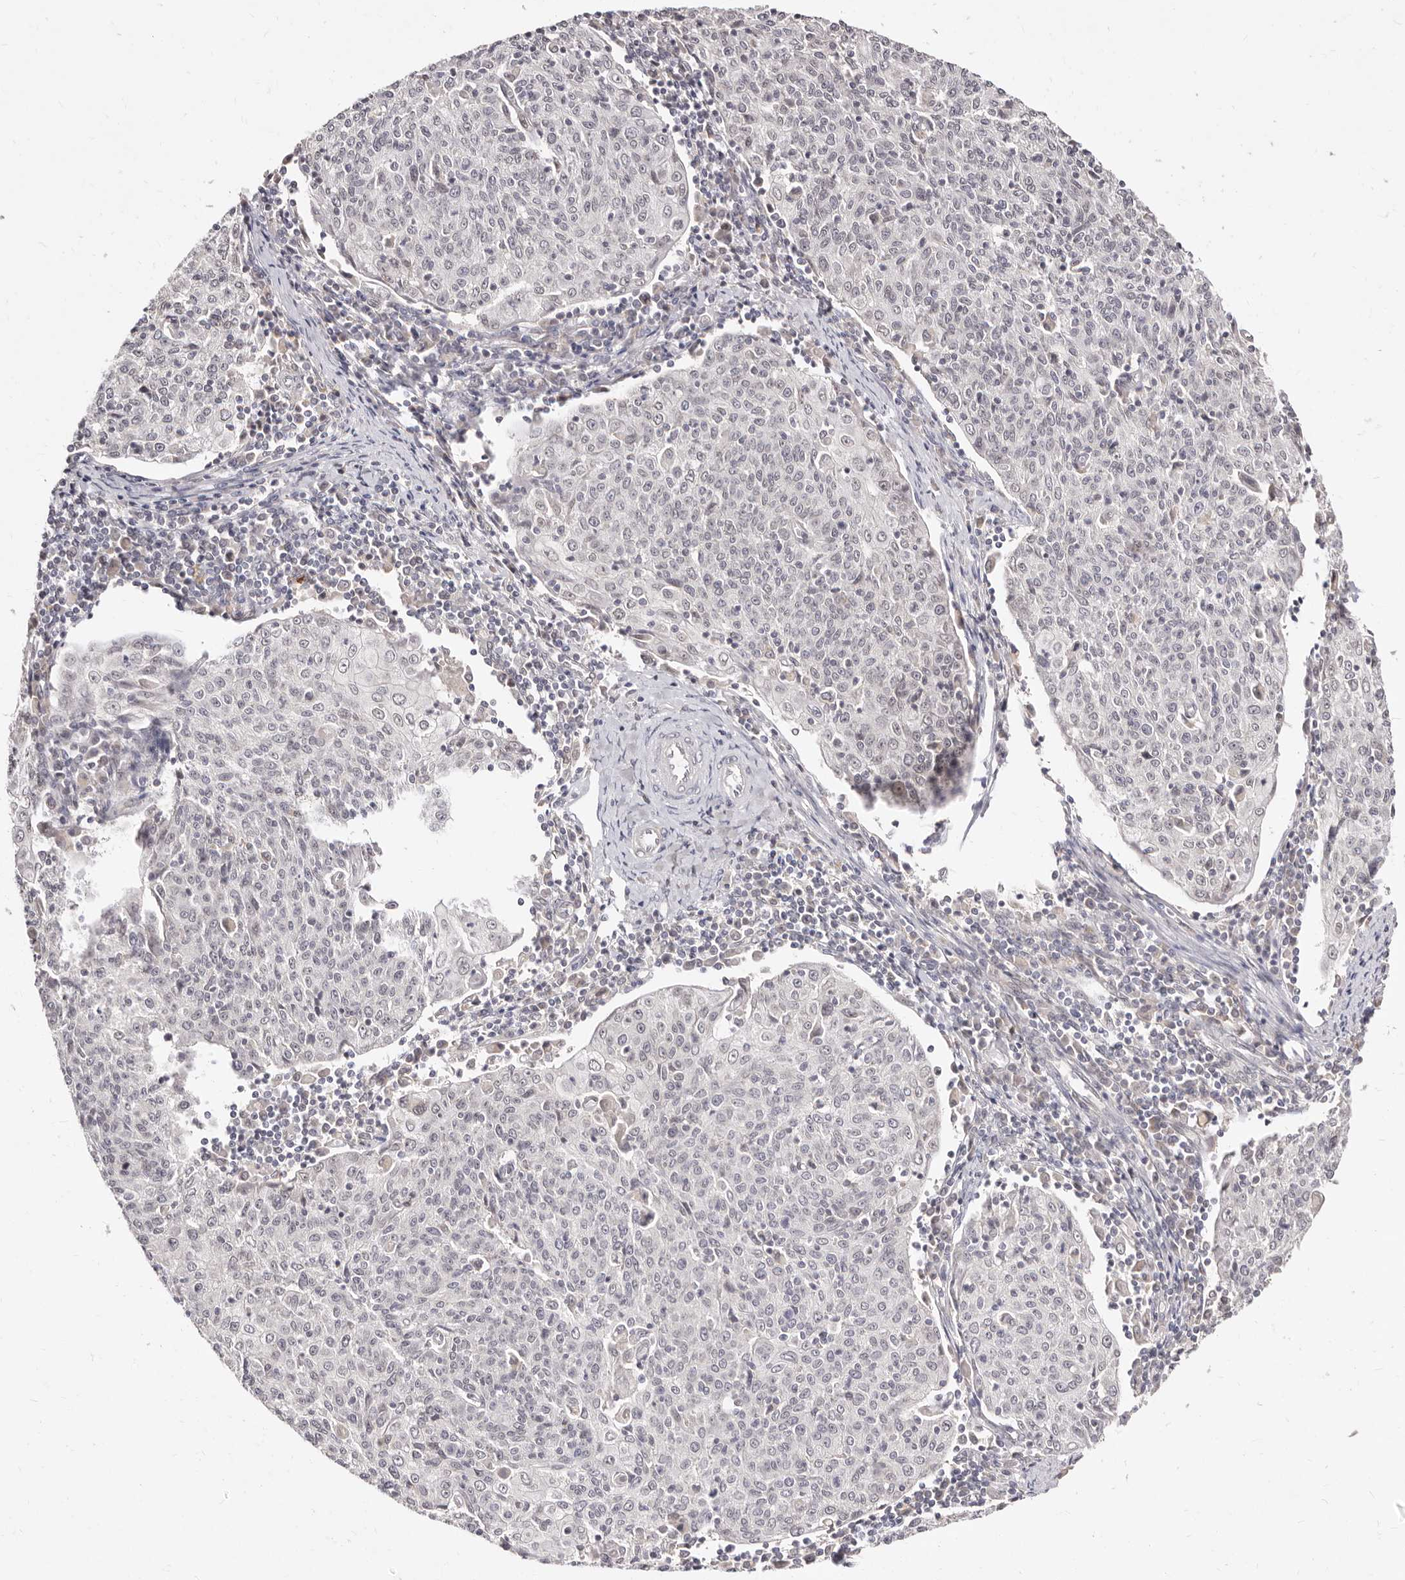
{"staining": {"intensity": "negative", "quantity": "none", "location": "none"}, "tissue": "cervical cancer", "cell_type": "Tumor cells", "image_type": "cancer", "snomed": [{"axis": "morphology", "description": "Squamous cell carcinoma, NOS"}, {"axis": "topography", "description": "Cervix"}], "caption": "Cervical cancer was stained to show a protein in brown. There is no significant positivity in tumor cells.", "gene": "LCORL", "patient": {"sex": "female", "age": 48}}